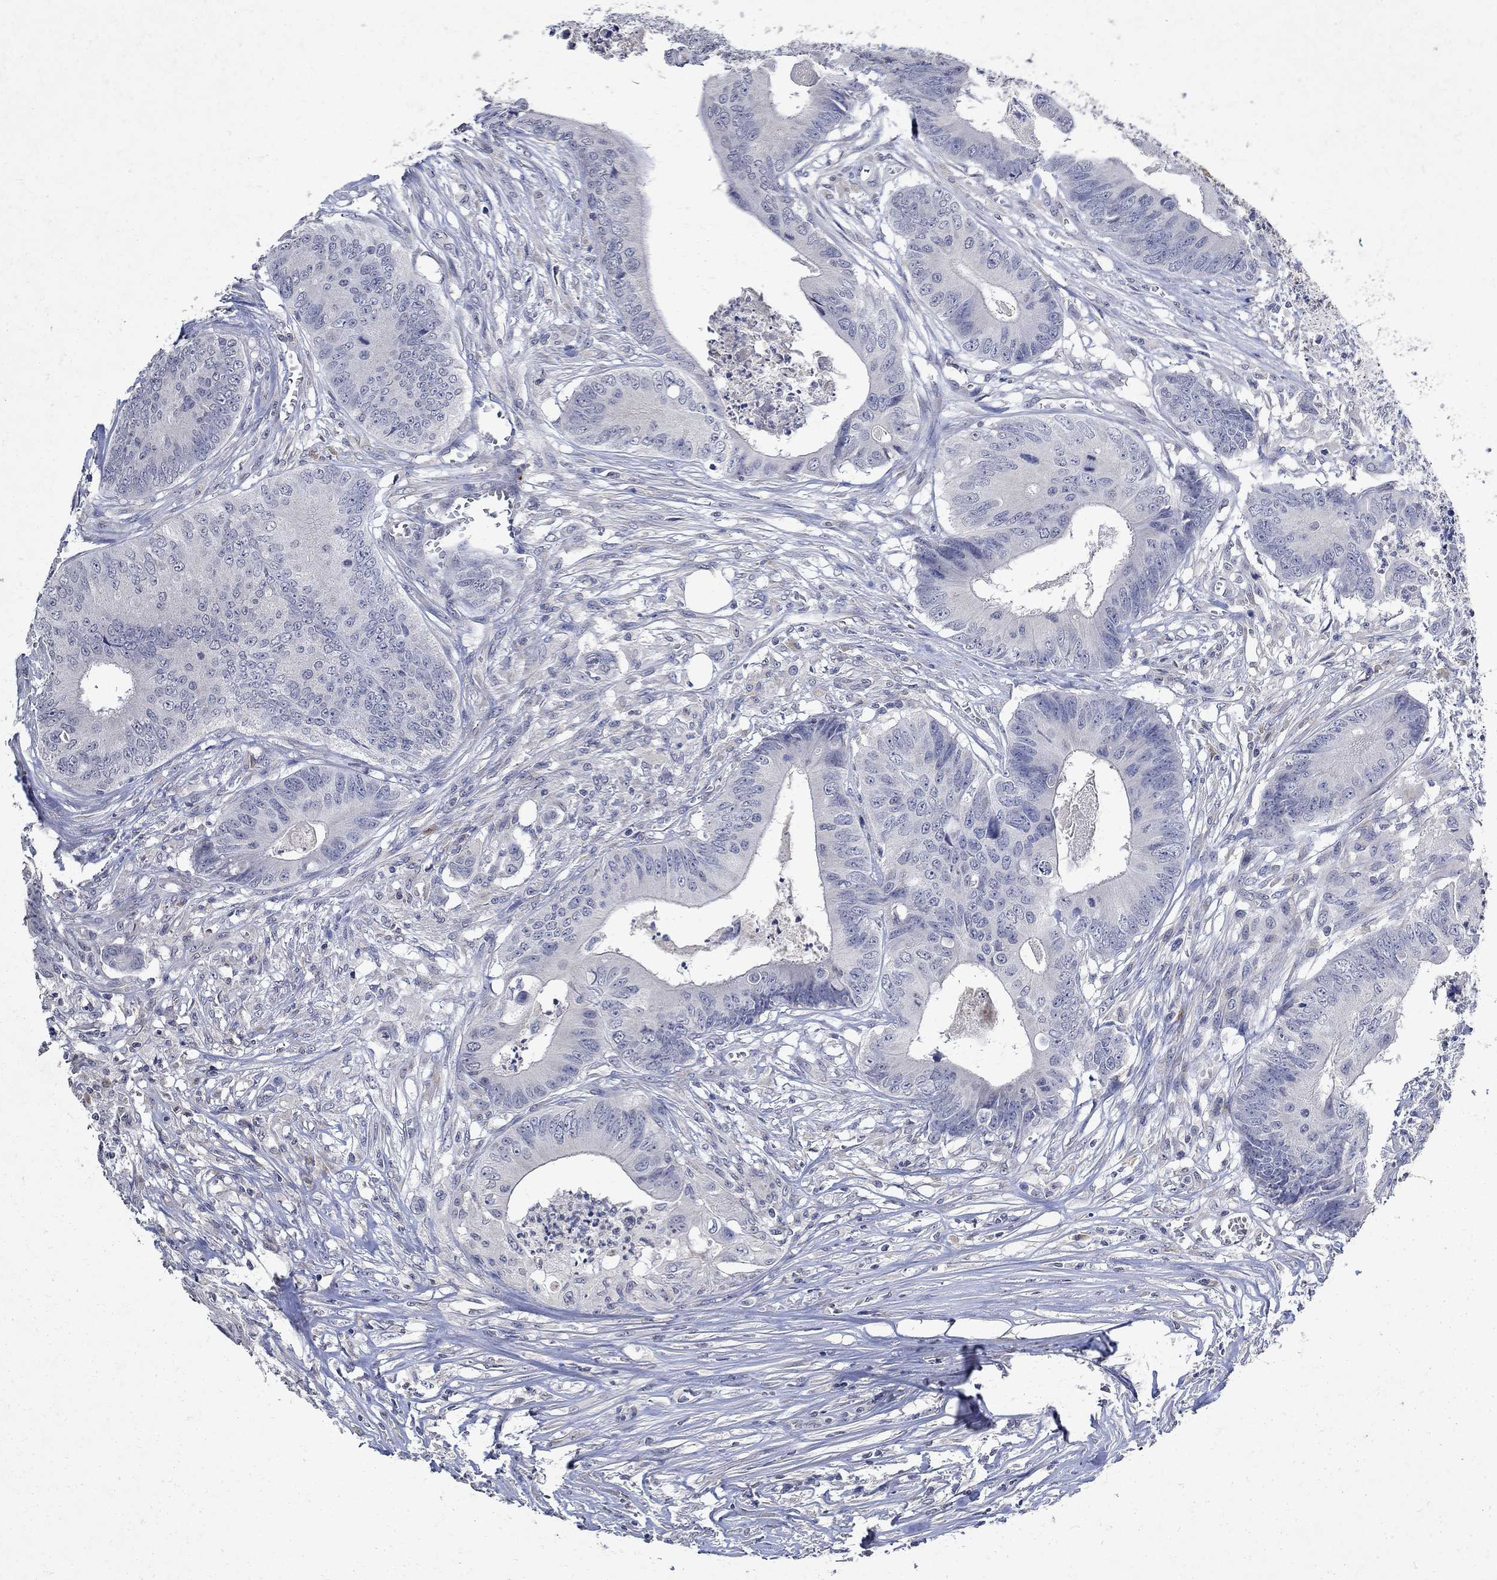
{"staining": {"intensity": "negative", "quantity": "none", "location": "none"}, "tissue": "colorectal cancer", "cell_type": "Tumor cells", "image_type": "cancer", "snomed": [{"axis": "morphology", "description": "Adenocarcinoma, NOS"}, {"axis": "topography", "description": "Colon"}], "caption": "Colorectal cancer (adenocarcinoma) stained for a protein using immunohistochemistry (IHC) reveals no expression tumor cells.", "gene": "TMEM169", "patient": {"sex": "male", "age": 84}}